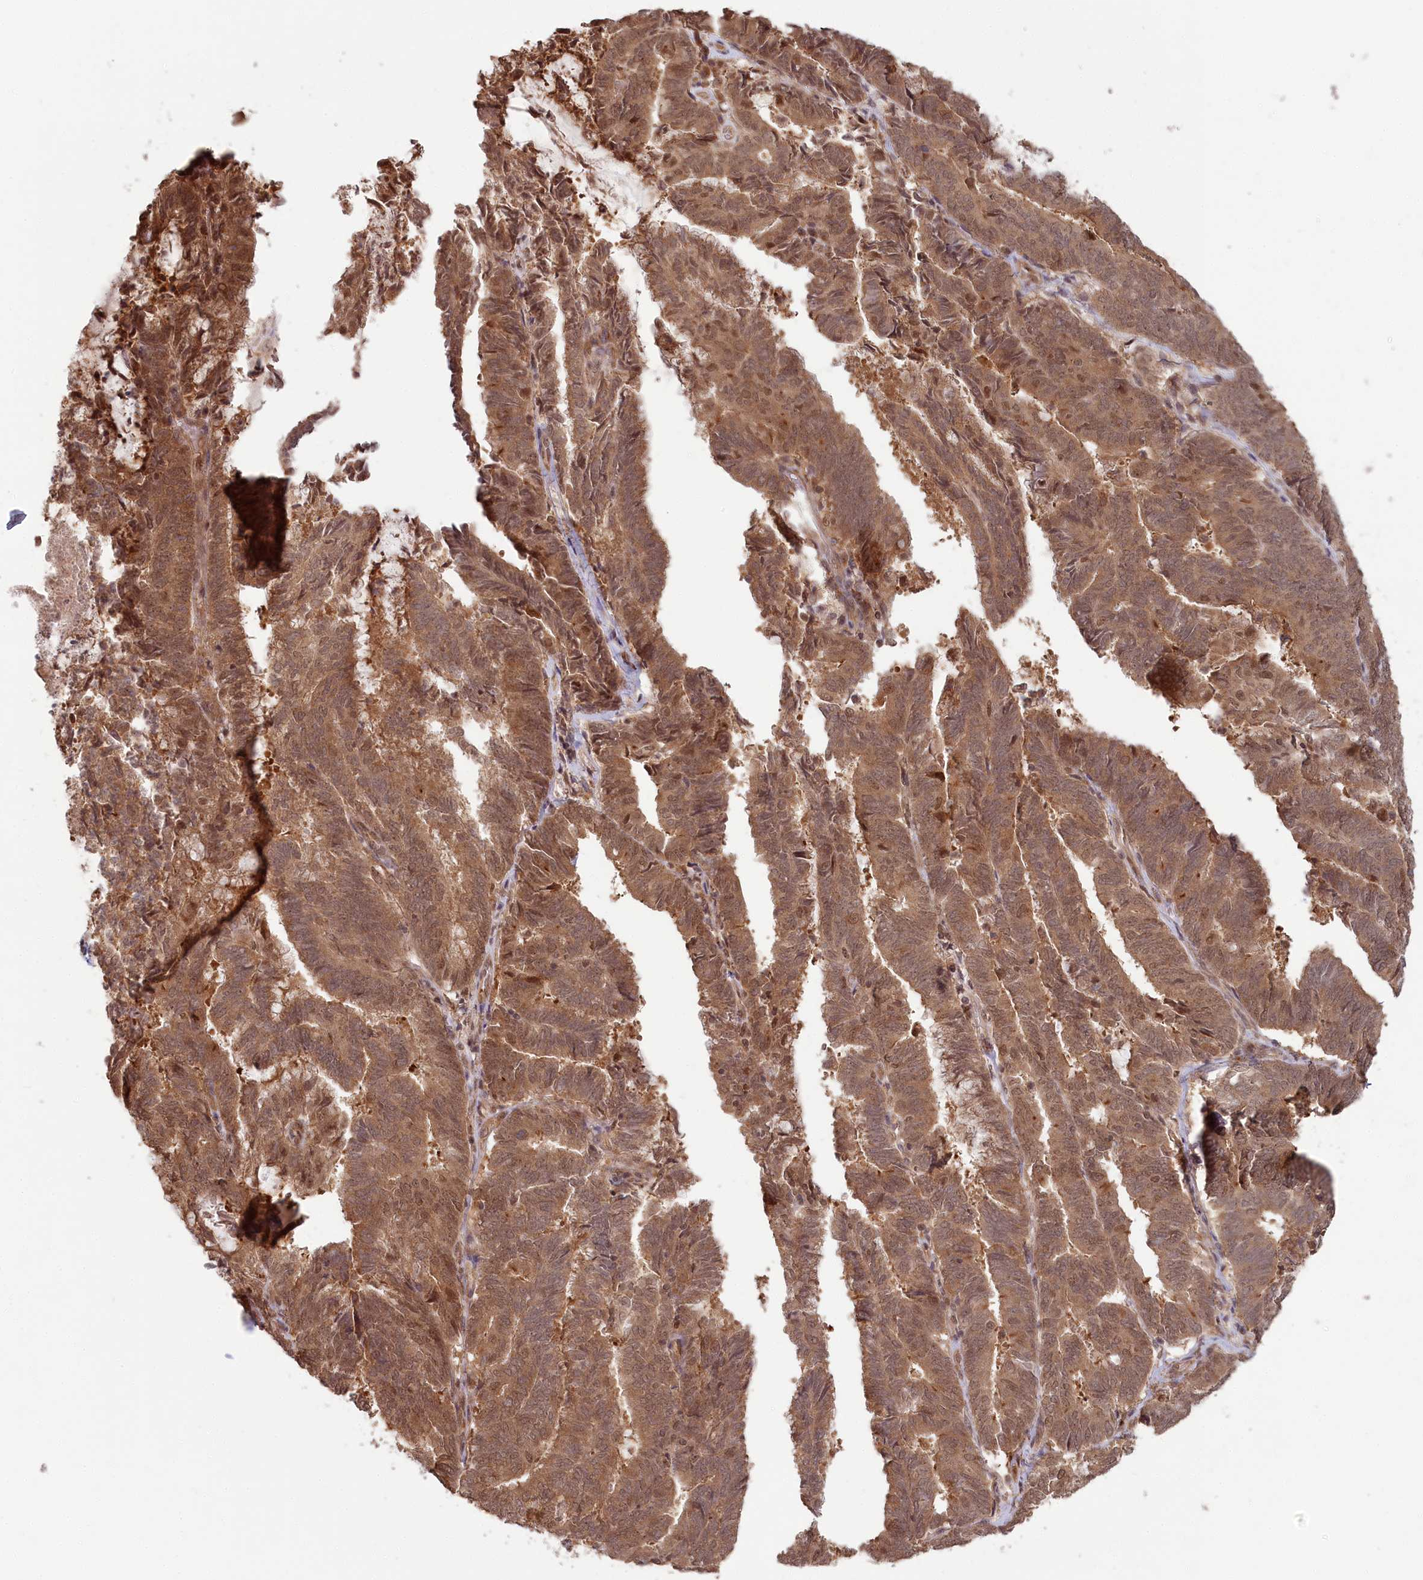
{"staining": {"intensity": "moderate", "quantity": ">75%", "location": "cytoplasmic/membranous,nuclear"}, "tissue": "endometrial cancer", "cell_type": "Tumor cells", "image_type": "cancer", "snomed": [{"axis": "morphology", "description": "Adenocarcinoma, NOS"}, {"axis": "topography", "description": "Endometrium"}], "caption": "Brown immunohistochemical staining in endometrial cancer (adenocarcinoma) exhibits moderate cytoplasmic/membranous and nuclear staining in about >75% of tumor cells.", "gene": "WAPL", "patient": {"sex": "female", "age": 80}}